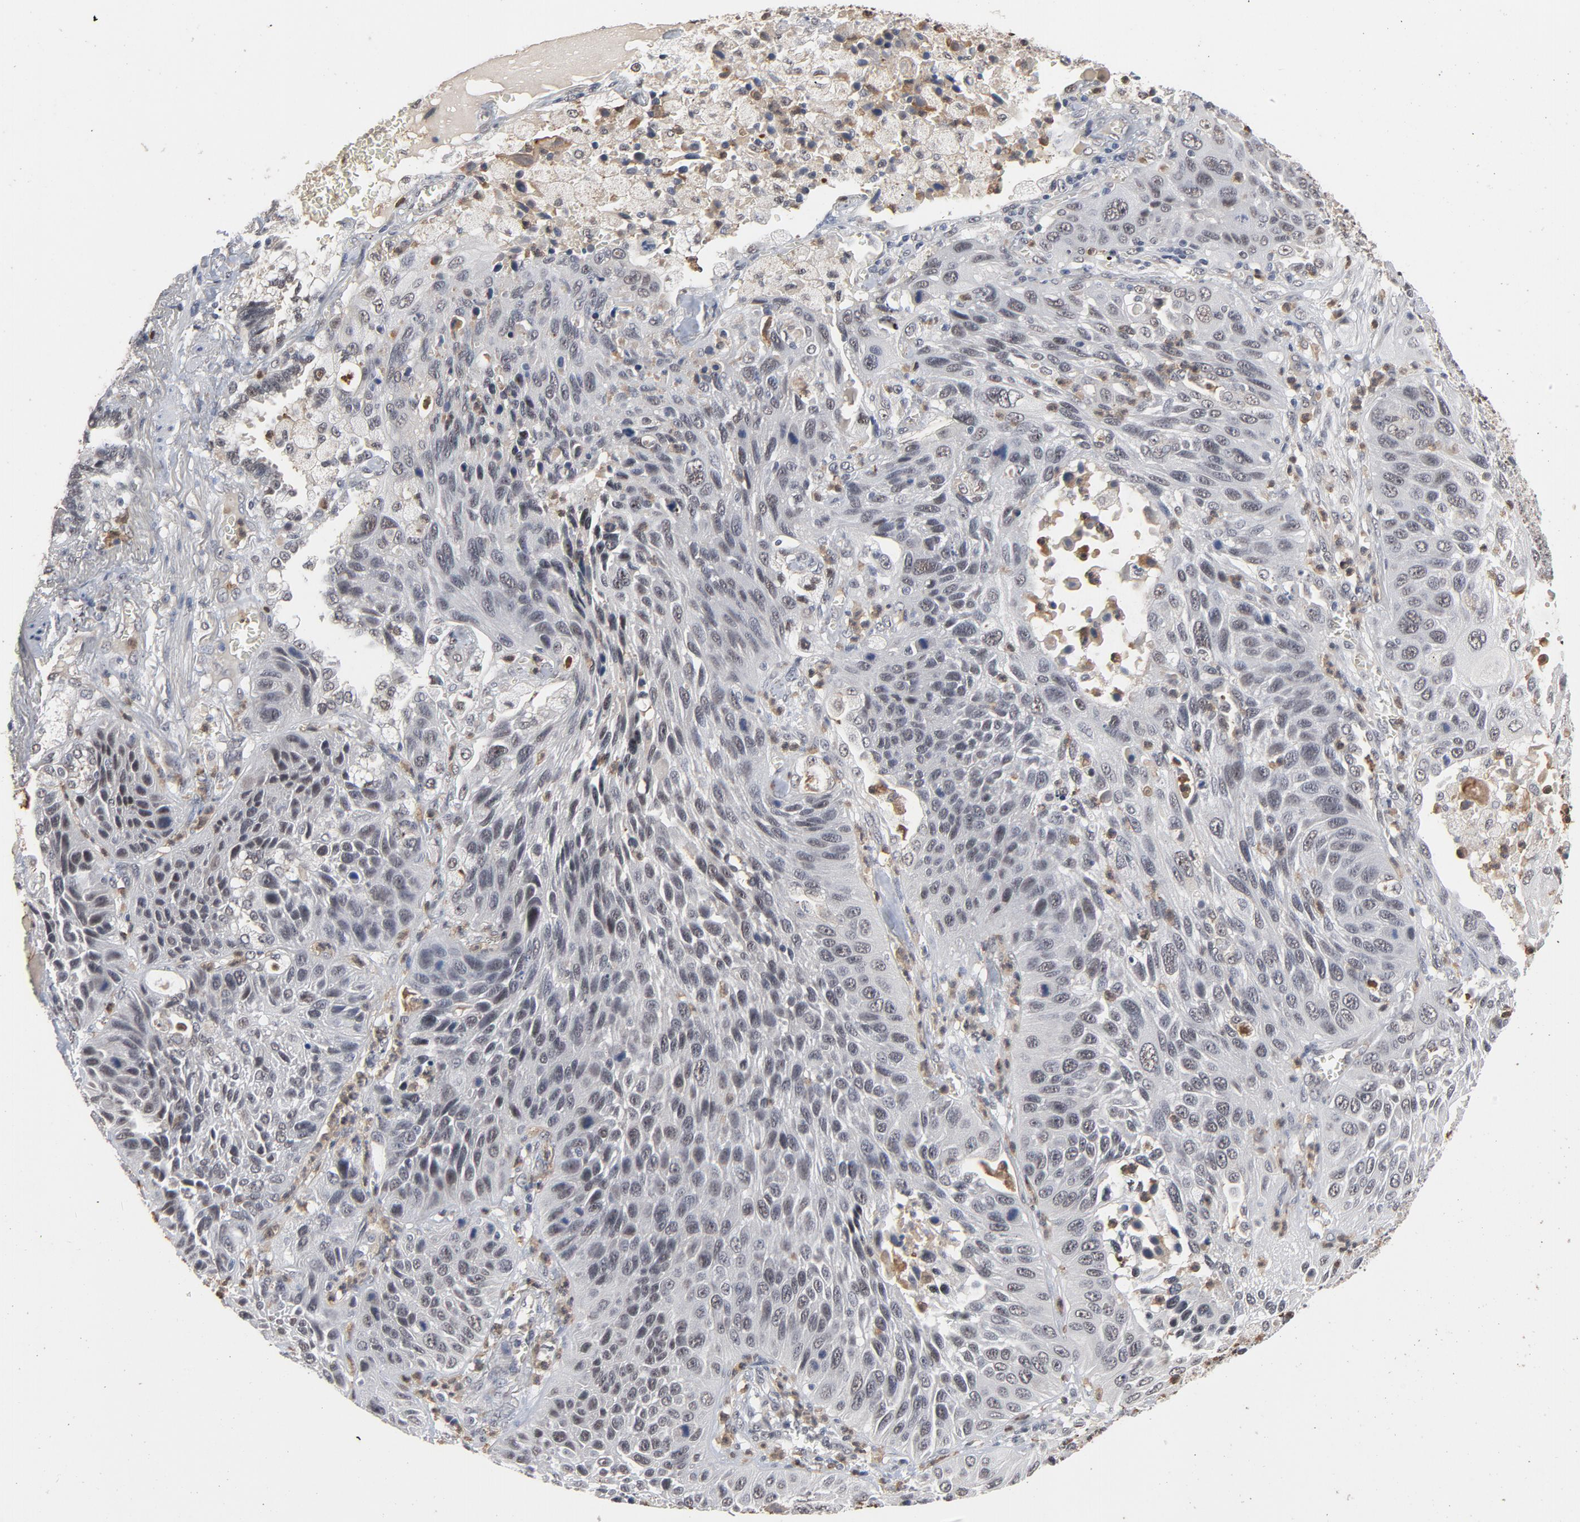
{"staining": {"intensity": "weak", "quantity": "<25%", "location": "nuclear"}, "tissue": "lung cancer", "cell_type": "Tumor cells", "image_type": "cancer", "snomed": [{"axis": "morphology", "description": "Squamous cell carcinoma, NOS"}, {"axis": "topography", "description": "Lung"}], "caption": "Squamous cell carcinoma (lung) was stained to show a protein in brown. There is no significant expression in tumor cells.", "gene": "RTL5", "patient": {"sex": "female", "age": 76}}